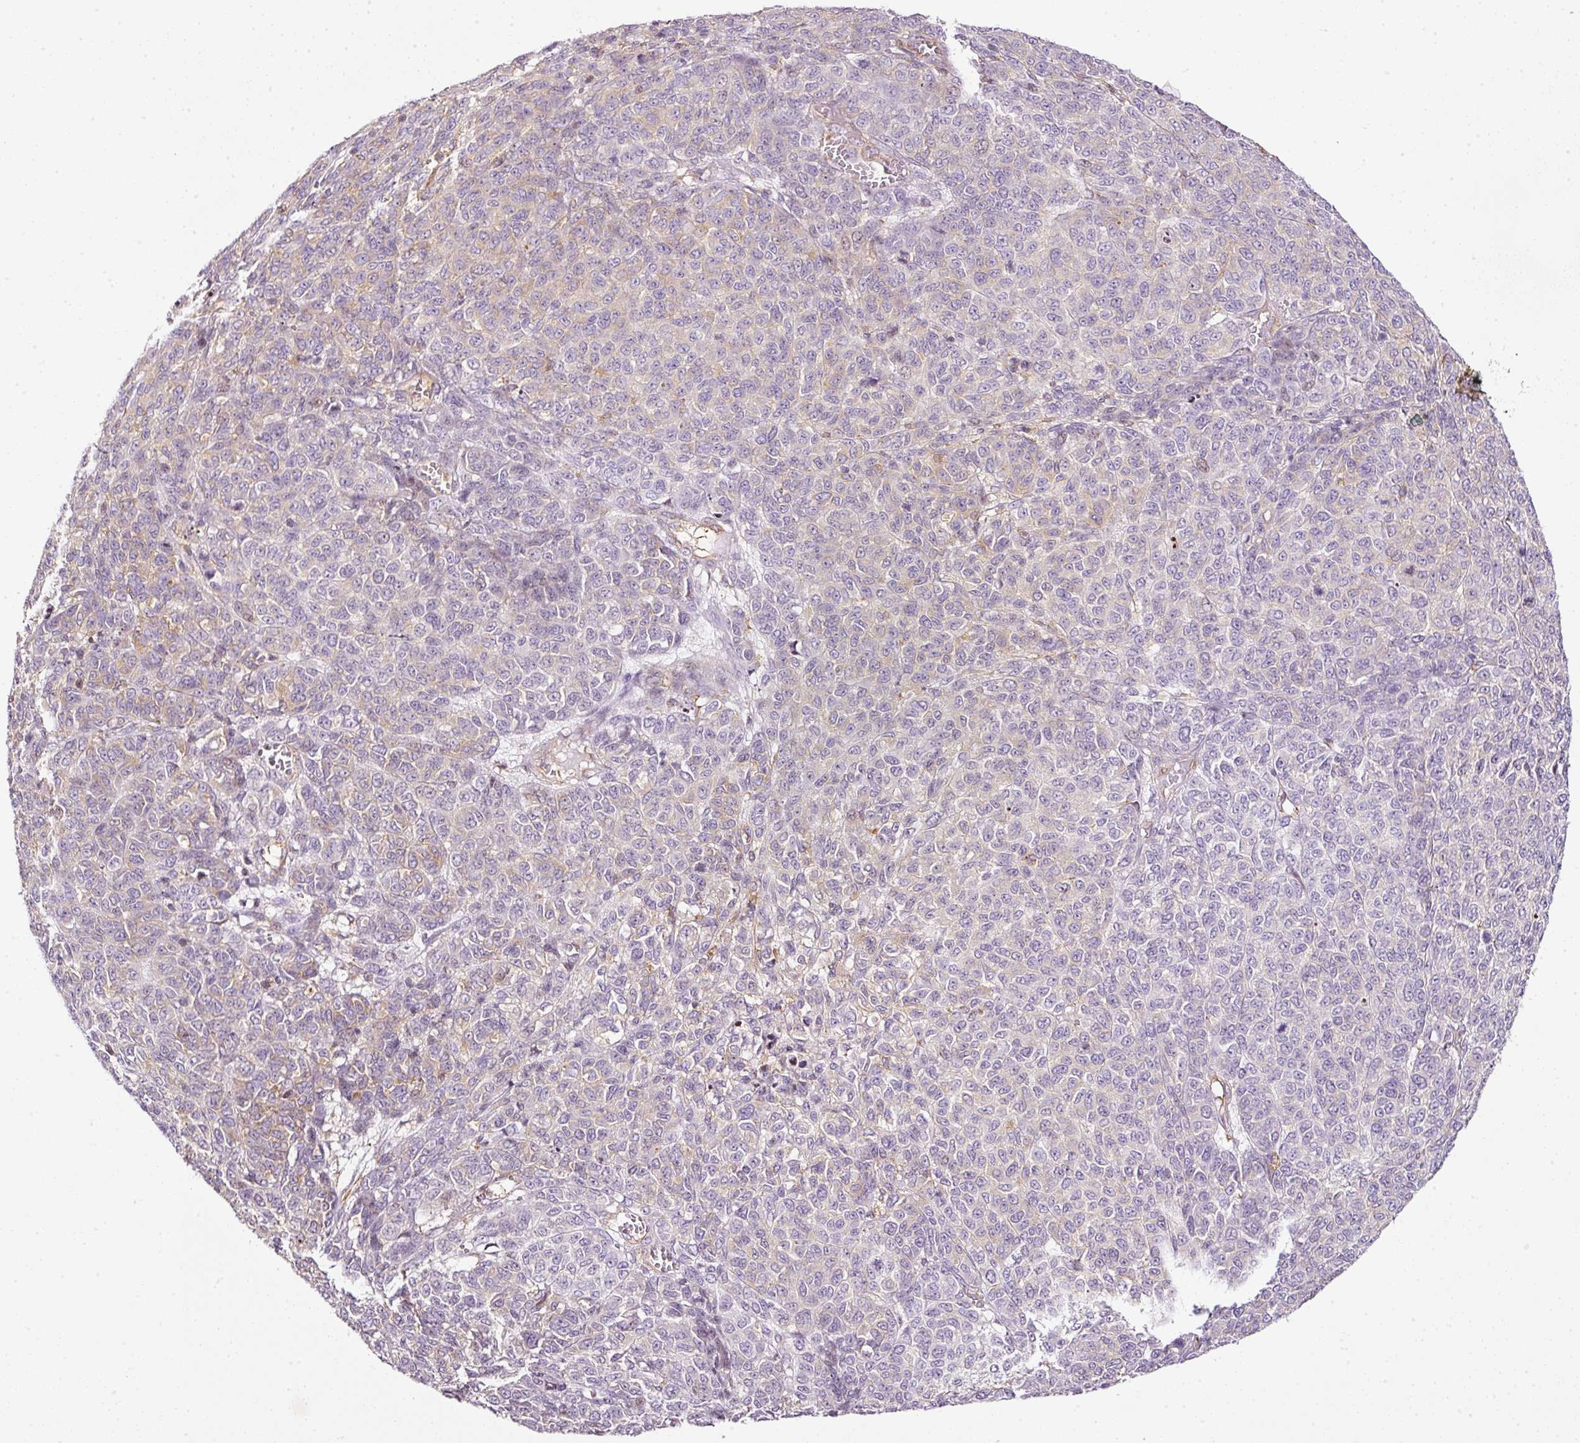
{"staining": {"intensity": "moderate", "quantity": "25%-75%", "location": "cytoplasmic/membranous"}, "tissue": "melanoma", "cell_type": "Tumor cells", "image_type": "cancer", "snomed": [{"axis": "morphology", "description": "Malignant melanoma, NOS"}, {"axis": "topography", "description": "Skin"}], "caption": "Immunohistochemical staining of malignant melanoma shows moderate cytoplasmic/membranous protein staining in approximately 25%-75% of tumor cells.", "gene": "SCNM1", "patient": {"sex": "male", "age": 49}}